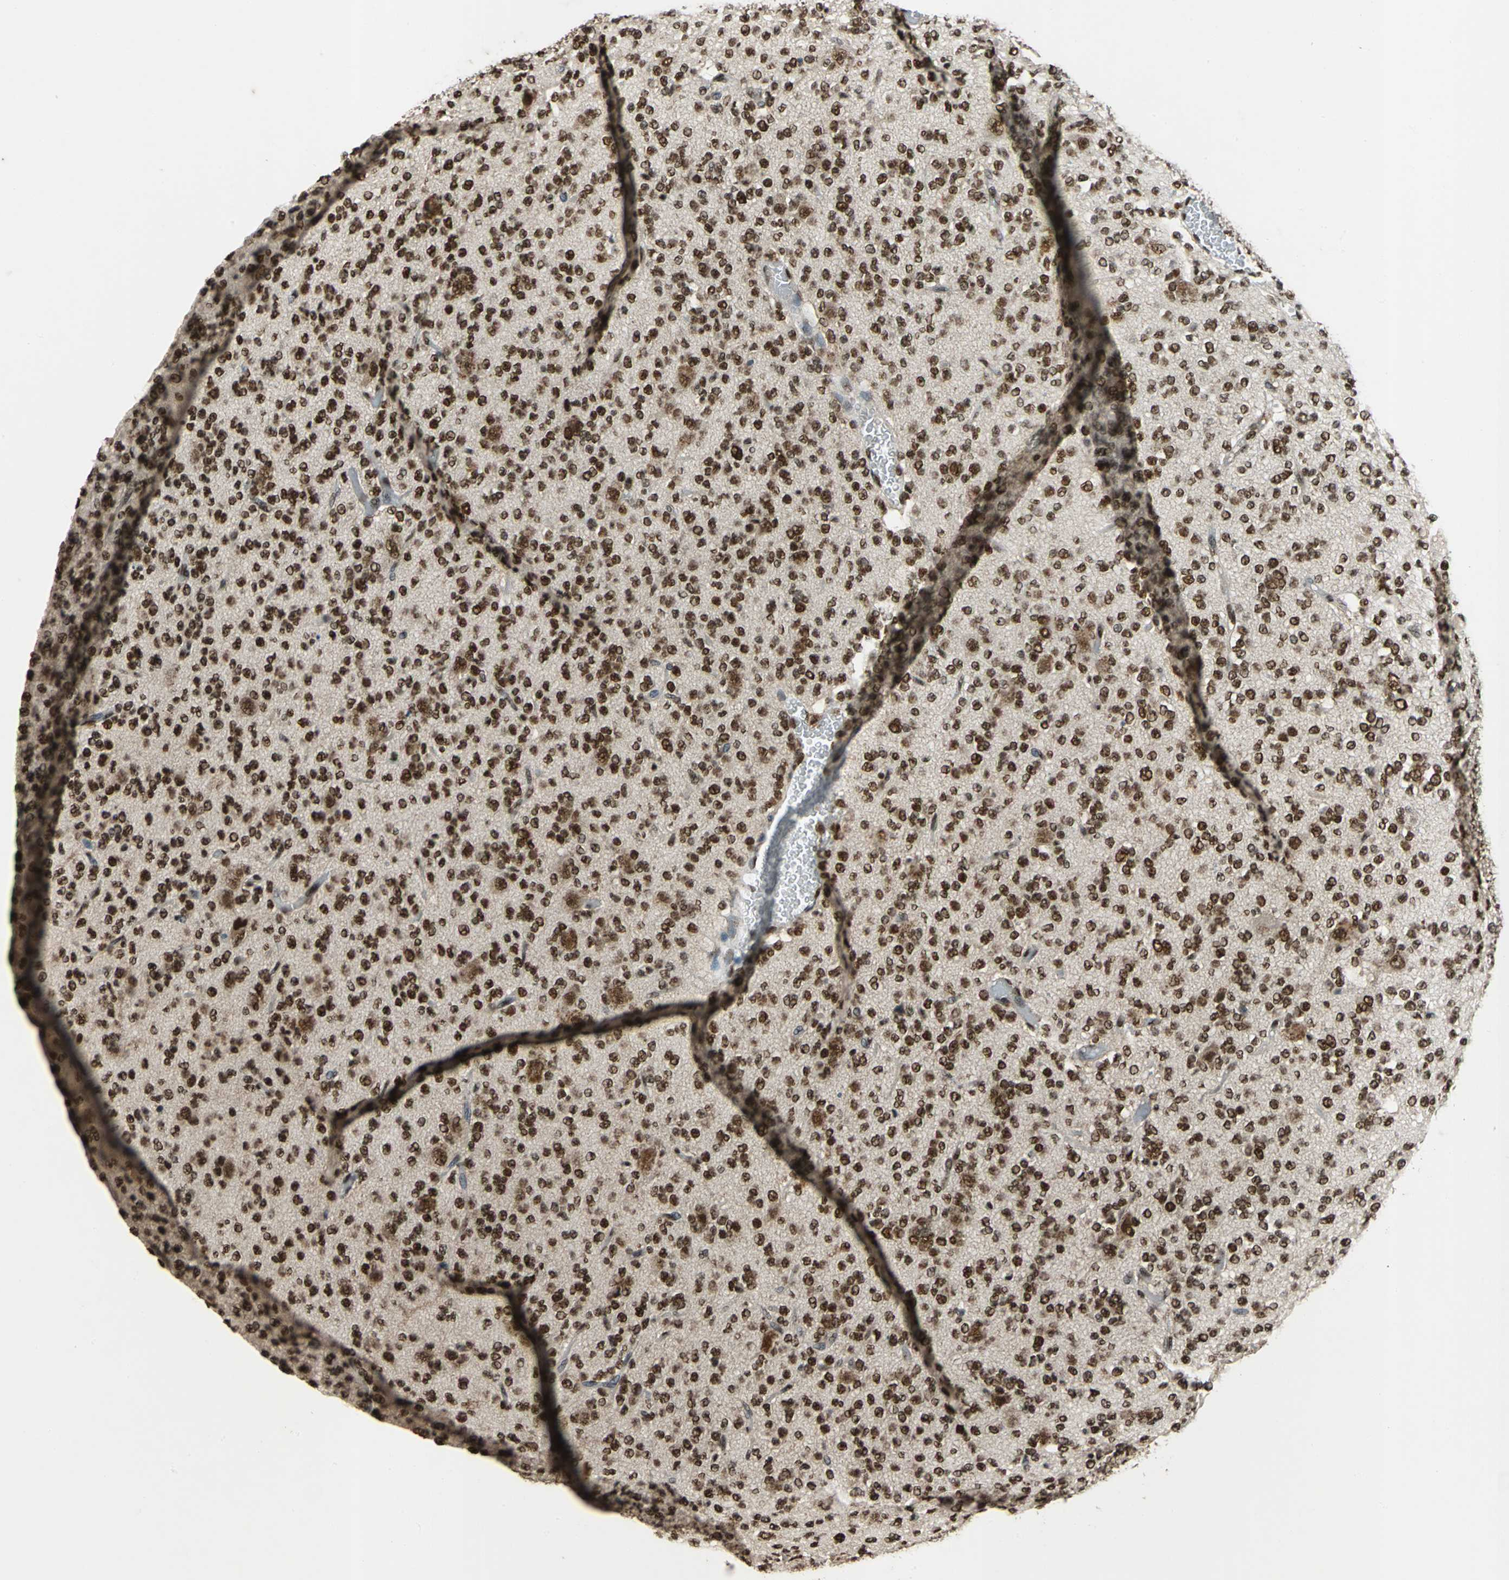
{"staining": {"intensity": "strong", "quantity": ">75%", "location": "nuclear"}, "tissue": "glioma", "cell_type": "Tumor cells", "image_type": "cancer", "snomed": [{"axis": "morphology", "description": "Glioma, malignant, Low grade"}, {"axis": "topography", "description": "Brain"}], "caption": "There is high levels of strong nuclear expression in tumor cells of malignant glioma (low-grade), as demonstrated by immunohistochemical staining (brown color).", "gene": "MTA2", "patient": {"sex": "male", "age": 38}}